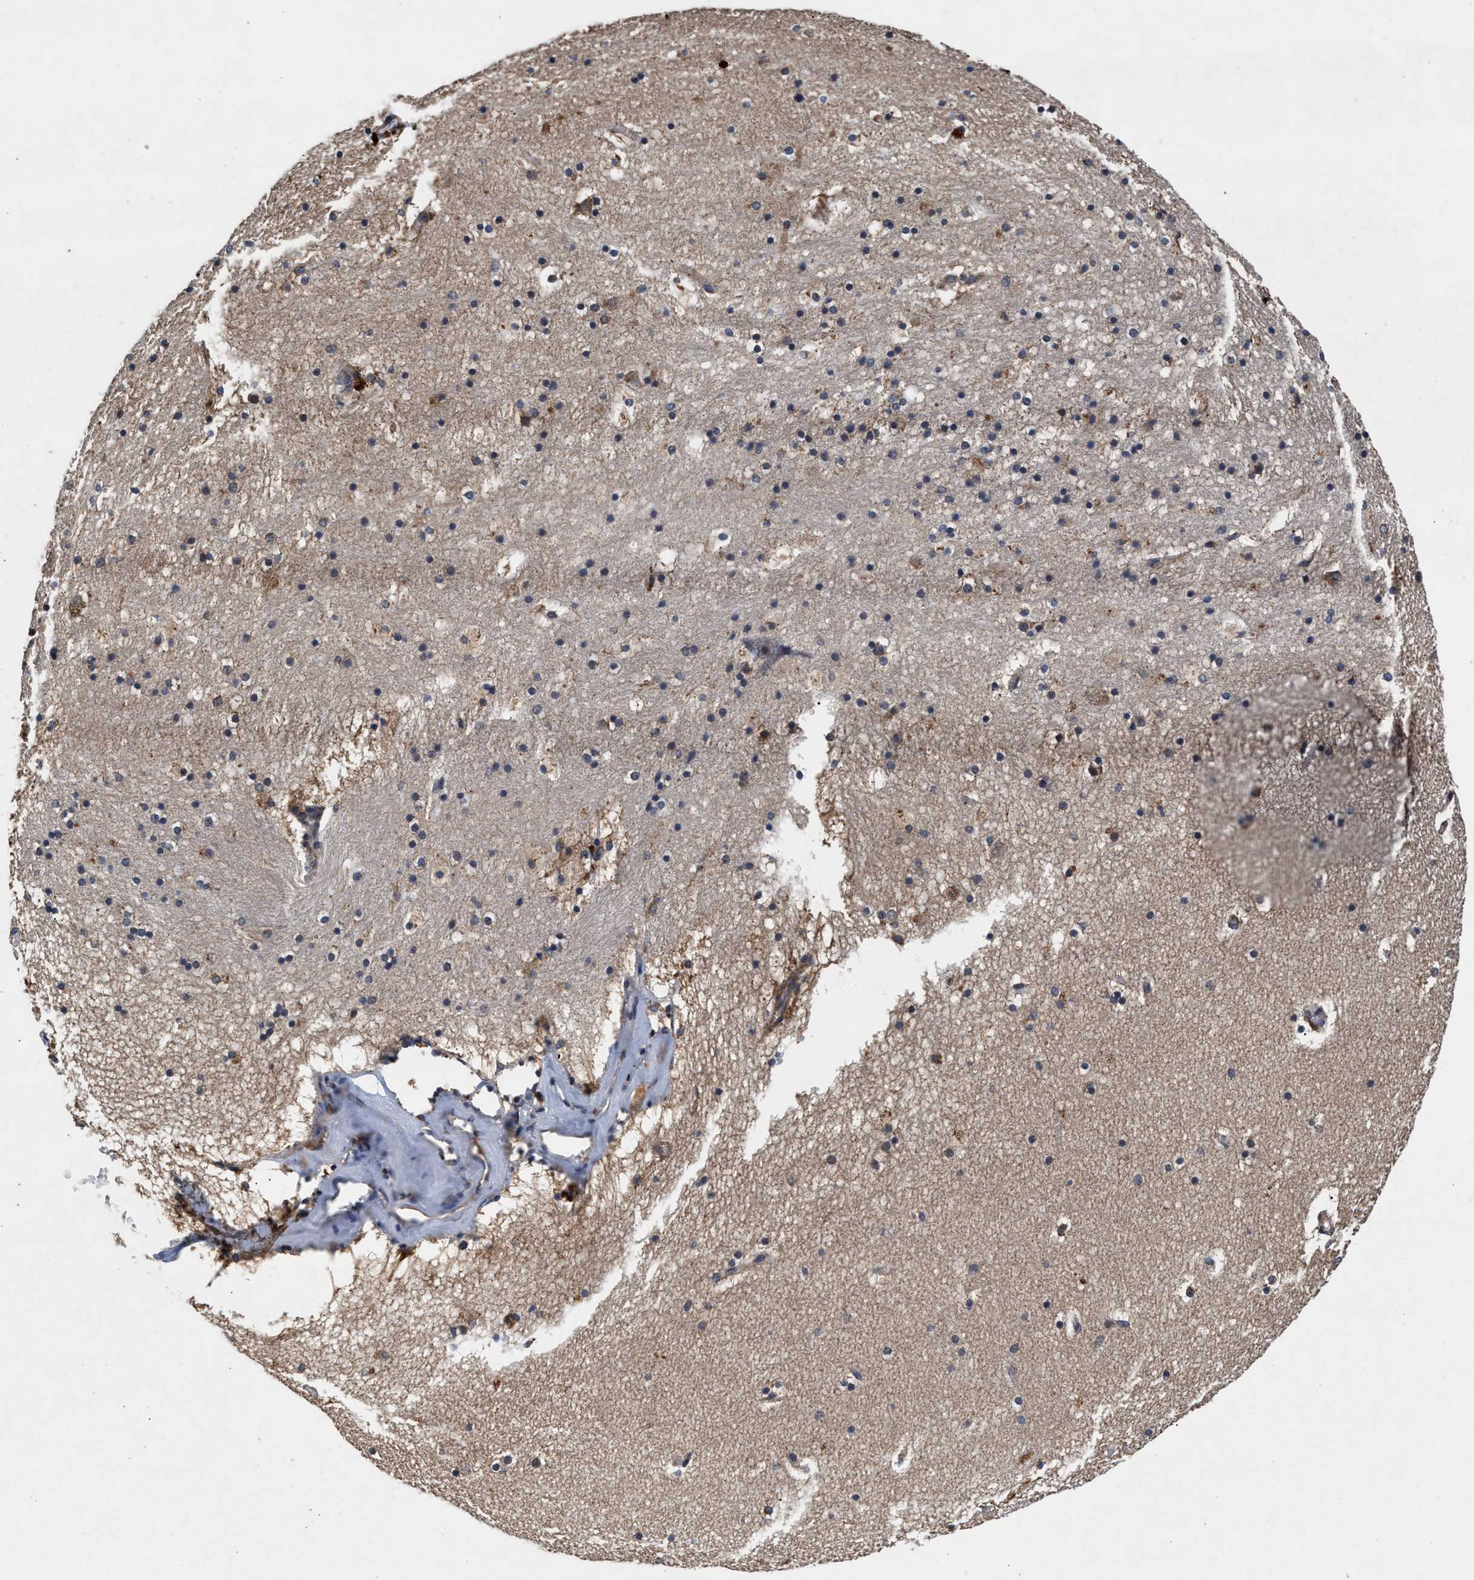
{"staining": {"intensity": "moderate", "quantity": "25%-75%", "location": "cytoplasmic/membranous"}, "tissue": "hippocampus", "cell_type": "Glial cells", "image_type": "normal", "snomed": [{"axis": "morphology", "description": "Normal tissue, NOS"}, {"axis": "topography", "description": "Hippocampus"}], "caption": "Protein staining by immunohistochemistry (IHC) exhibits moderate cytoplasmic/membranous expression in approximately 25%-75% of glial cells in normal hippocampus.", "gene": "NFKB2", "patient": {"sex": "male", "age": 45}}